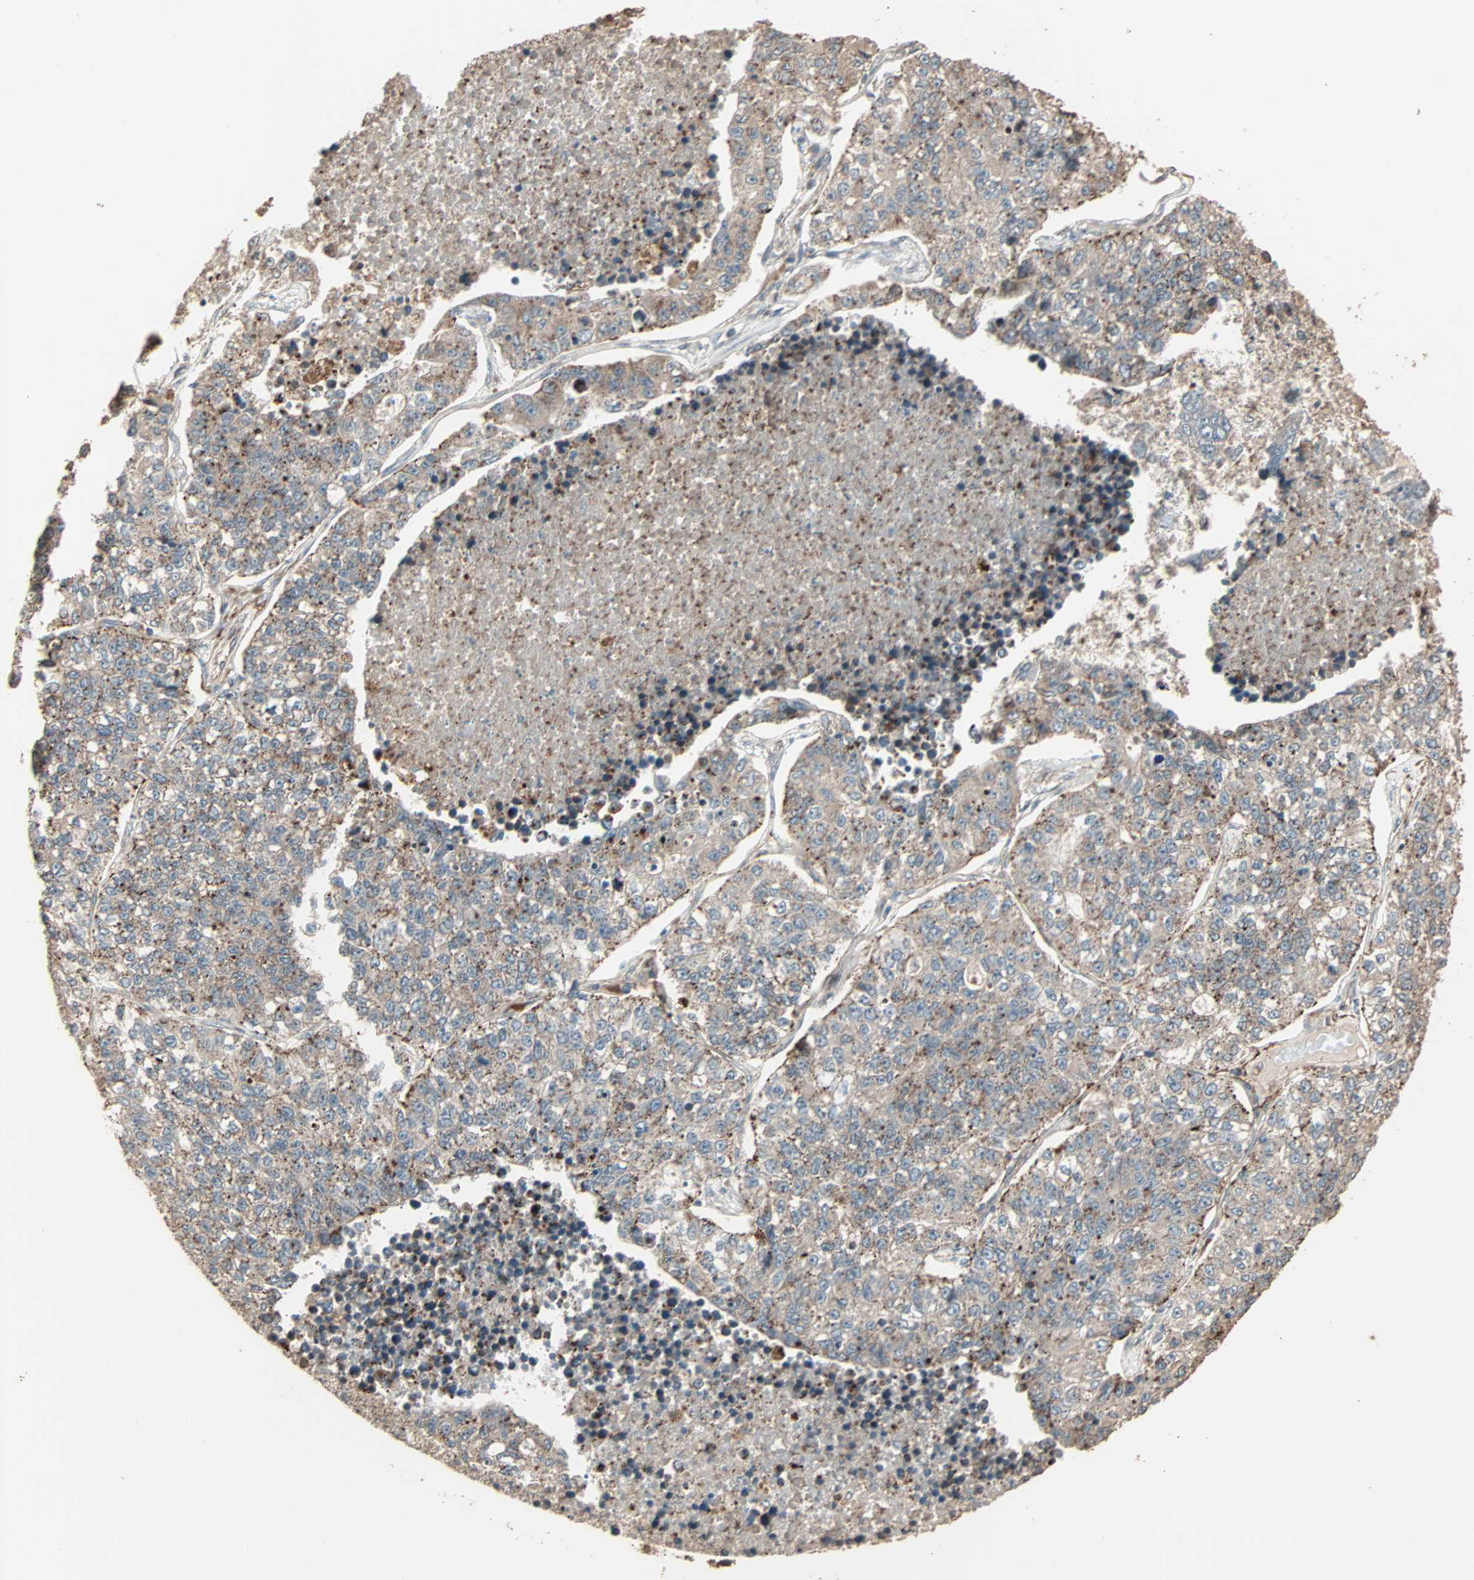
{"staining": {"intensity": "moderate", "quantity": ">75%", "location": "cytoplasmic/membranous"}, "tissue": "lung cancer", "cell_type": "Tumor cells", "image_type": "cancer", "snomed": [{"axis": "morphology", "description": "Adenocarcinoma, NOS"}, {"axis": "topography", "description": "Lung"}], "caption": "Adenocarcinoma (lung) stained with DAB (3,3'-diaminobenzidine) IHC demonstrates medium levels of moderate cytoplasmic/membranous positivity in approximately >75% of tumor cells. The staining was performed using DAB (3,3'-diaminobenzidine) to visualize the protein expression in brown, while the nuclei were stained in blue with hematoxylin (Magnification: 20x).", "gene": "CALCRL", "patient": {"sex": "male", "age": 49}}